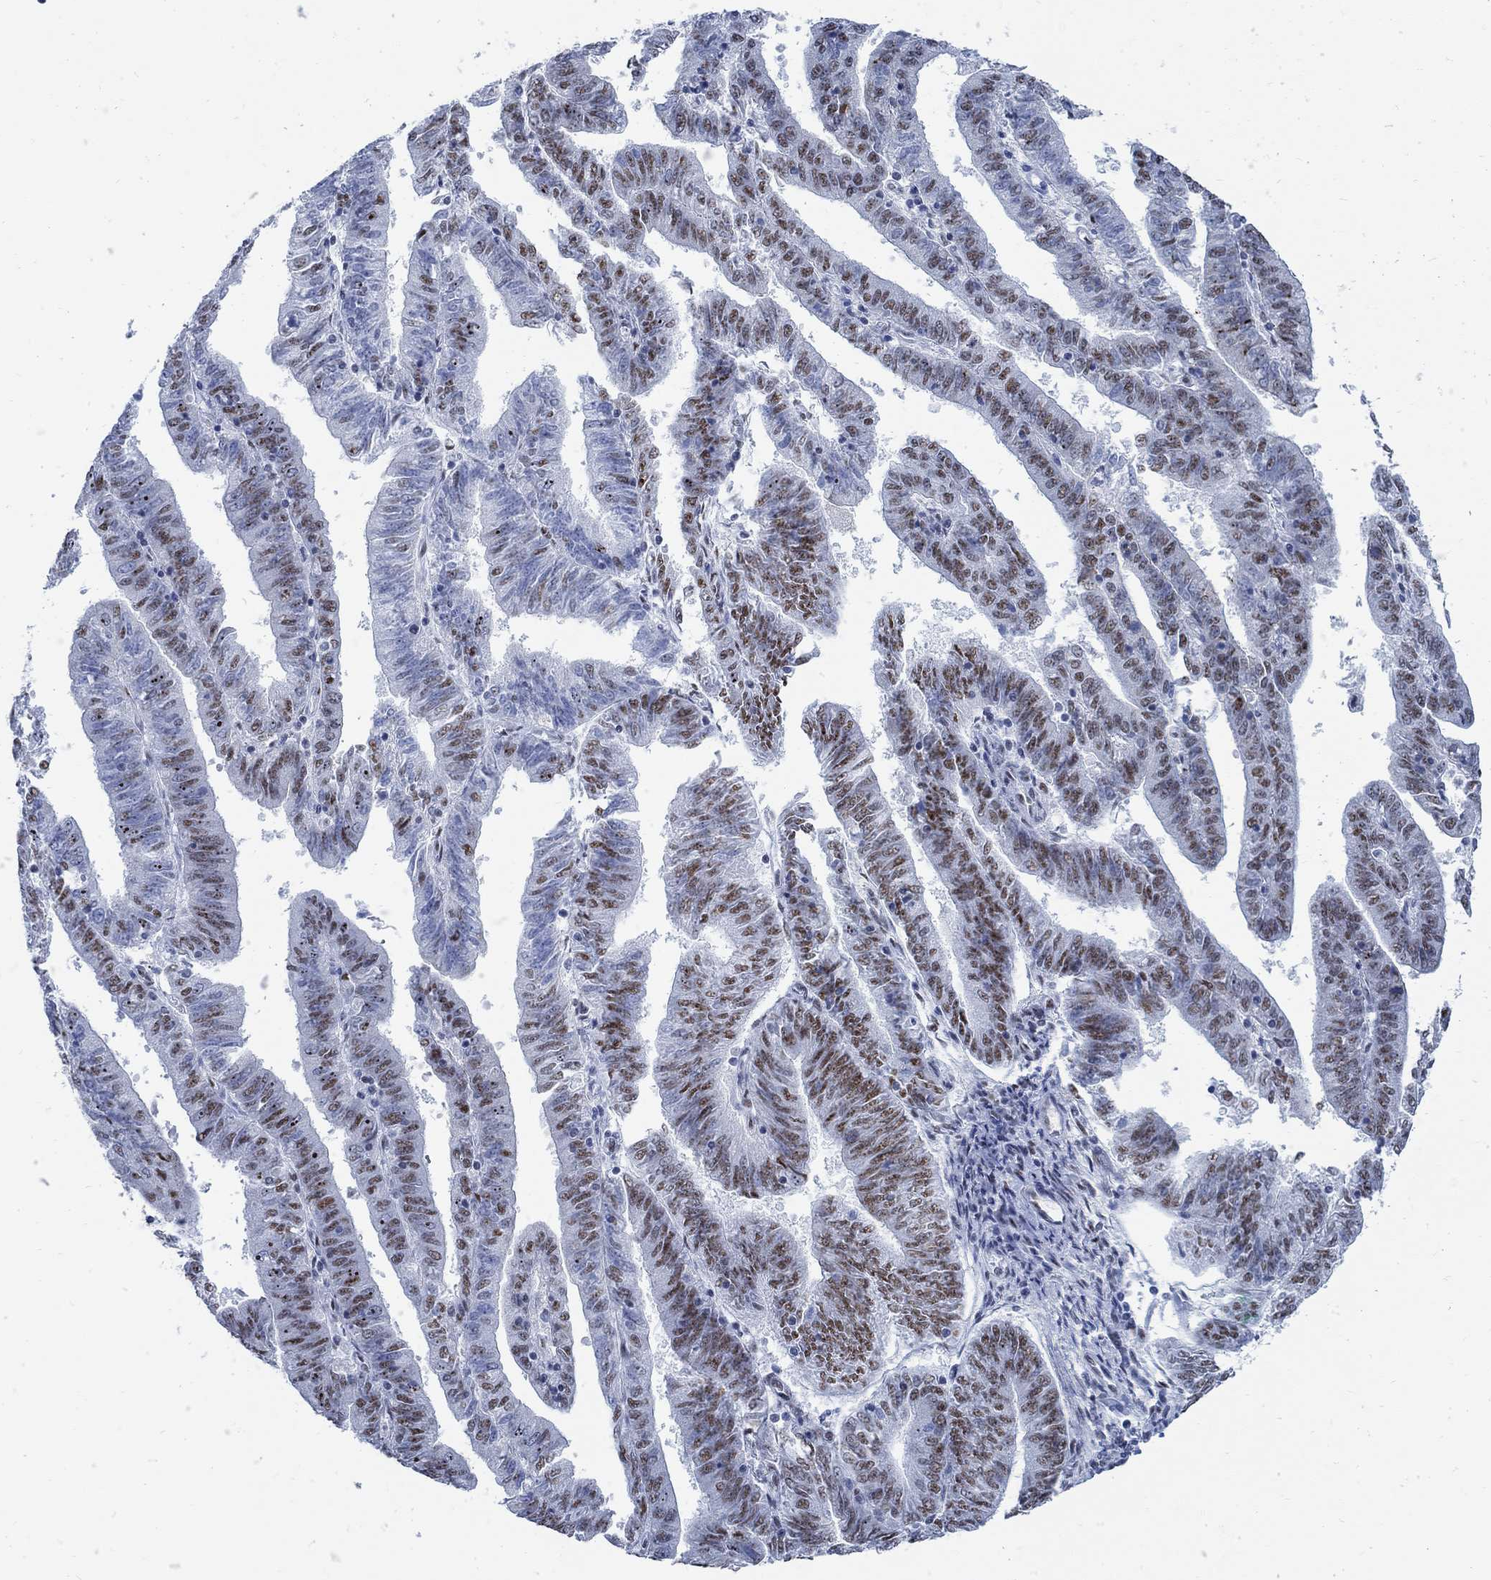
{"staining": {"intensity": "moderate", "quantity": "25%-75%", "location": "nuclear"}, "tissue": "endometrial cancer", "cell_type": "Tumor cells", "image_type": "cancer", "snomed": [{"axis": "morphology", "description": "Adenocarcinoma, NOS"}, {"axis": "topography", "description": "Endometrium"}], "caption": "Endometrial adenocarcinoma stained for a protein displays moderate nuclear positivity in tumor cells.", "gene": "DLK1", "patient": {"sex": "female", "age": 82}}